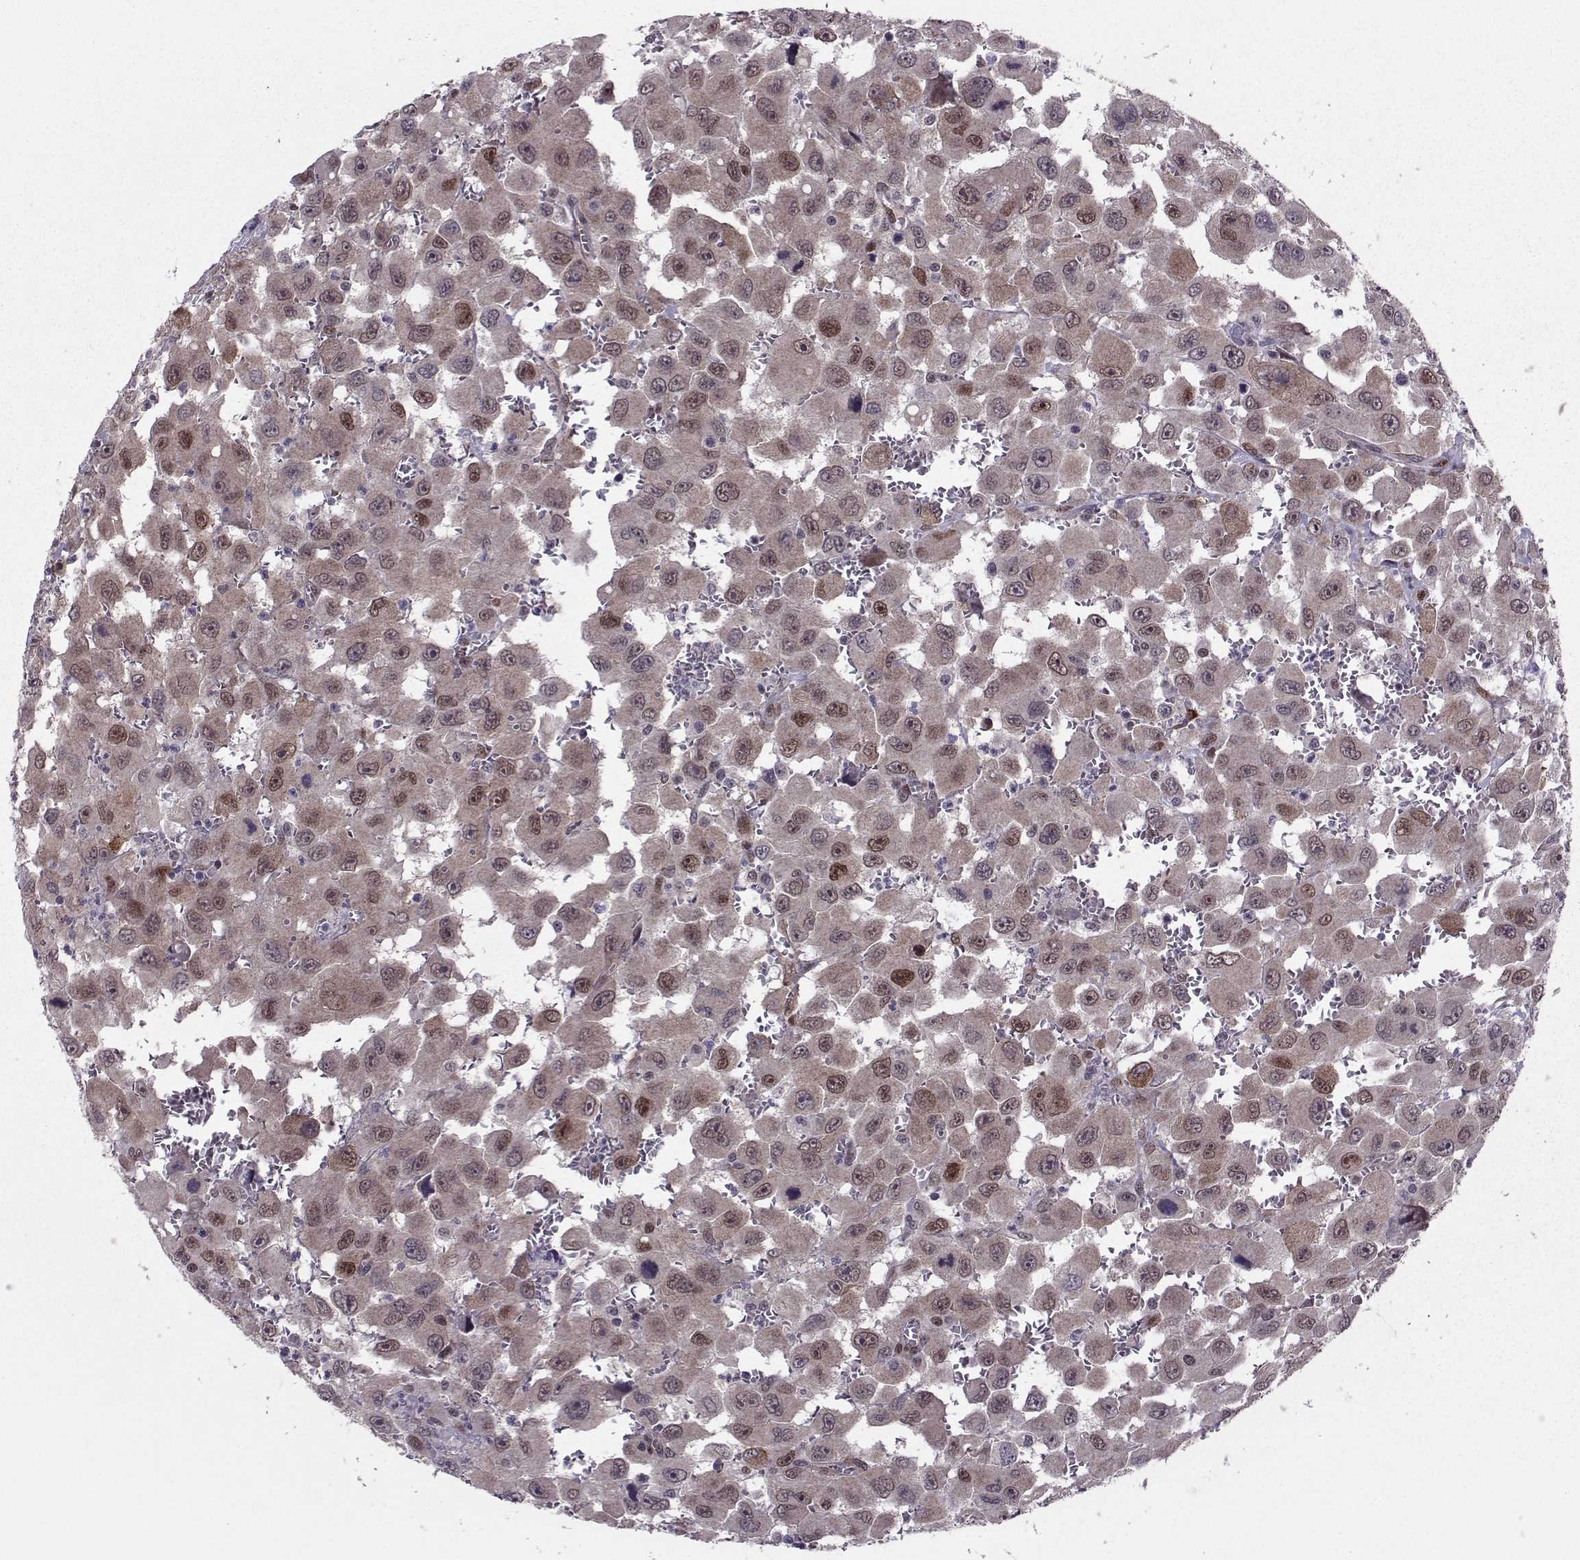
{"staining": {"intensity": "moderate", "quantity": "<25%", "location": "cytoplasmic/membranous,nuclear"}, "tissue": "head and neck cancer", "cell_type": "Tumor cells", "image_type": "cancer", "snomed": [{"axis": "morphology", "description": "Squamous cell carcinoma, NOS"}, {"axis": "morphology", "description": "Squamous cell carcinoma, metastatic, NOS"}, {"axis": "topography", "description": "Oral tissue"}, {"axis": "topography", "description": "Head-Neck"}], "caption": "Immunohistochemical staining of head and neck cancer demonstrates low levels of moderate cytoplasmic/membranous and nuclear protein expression in approximately <25% of tumor cells.", "gene": "CDK4", "patient": {"sex": "female", "age": 85}}